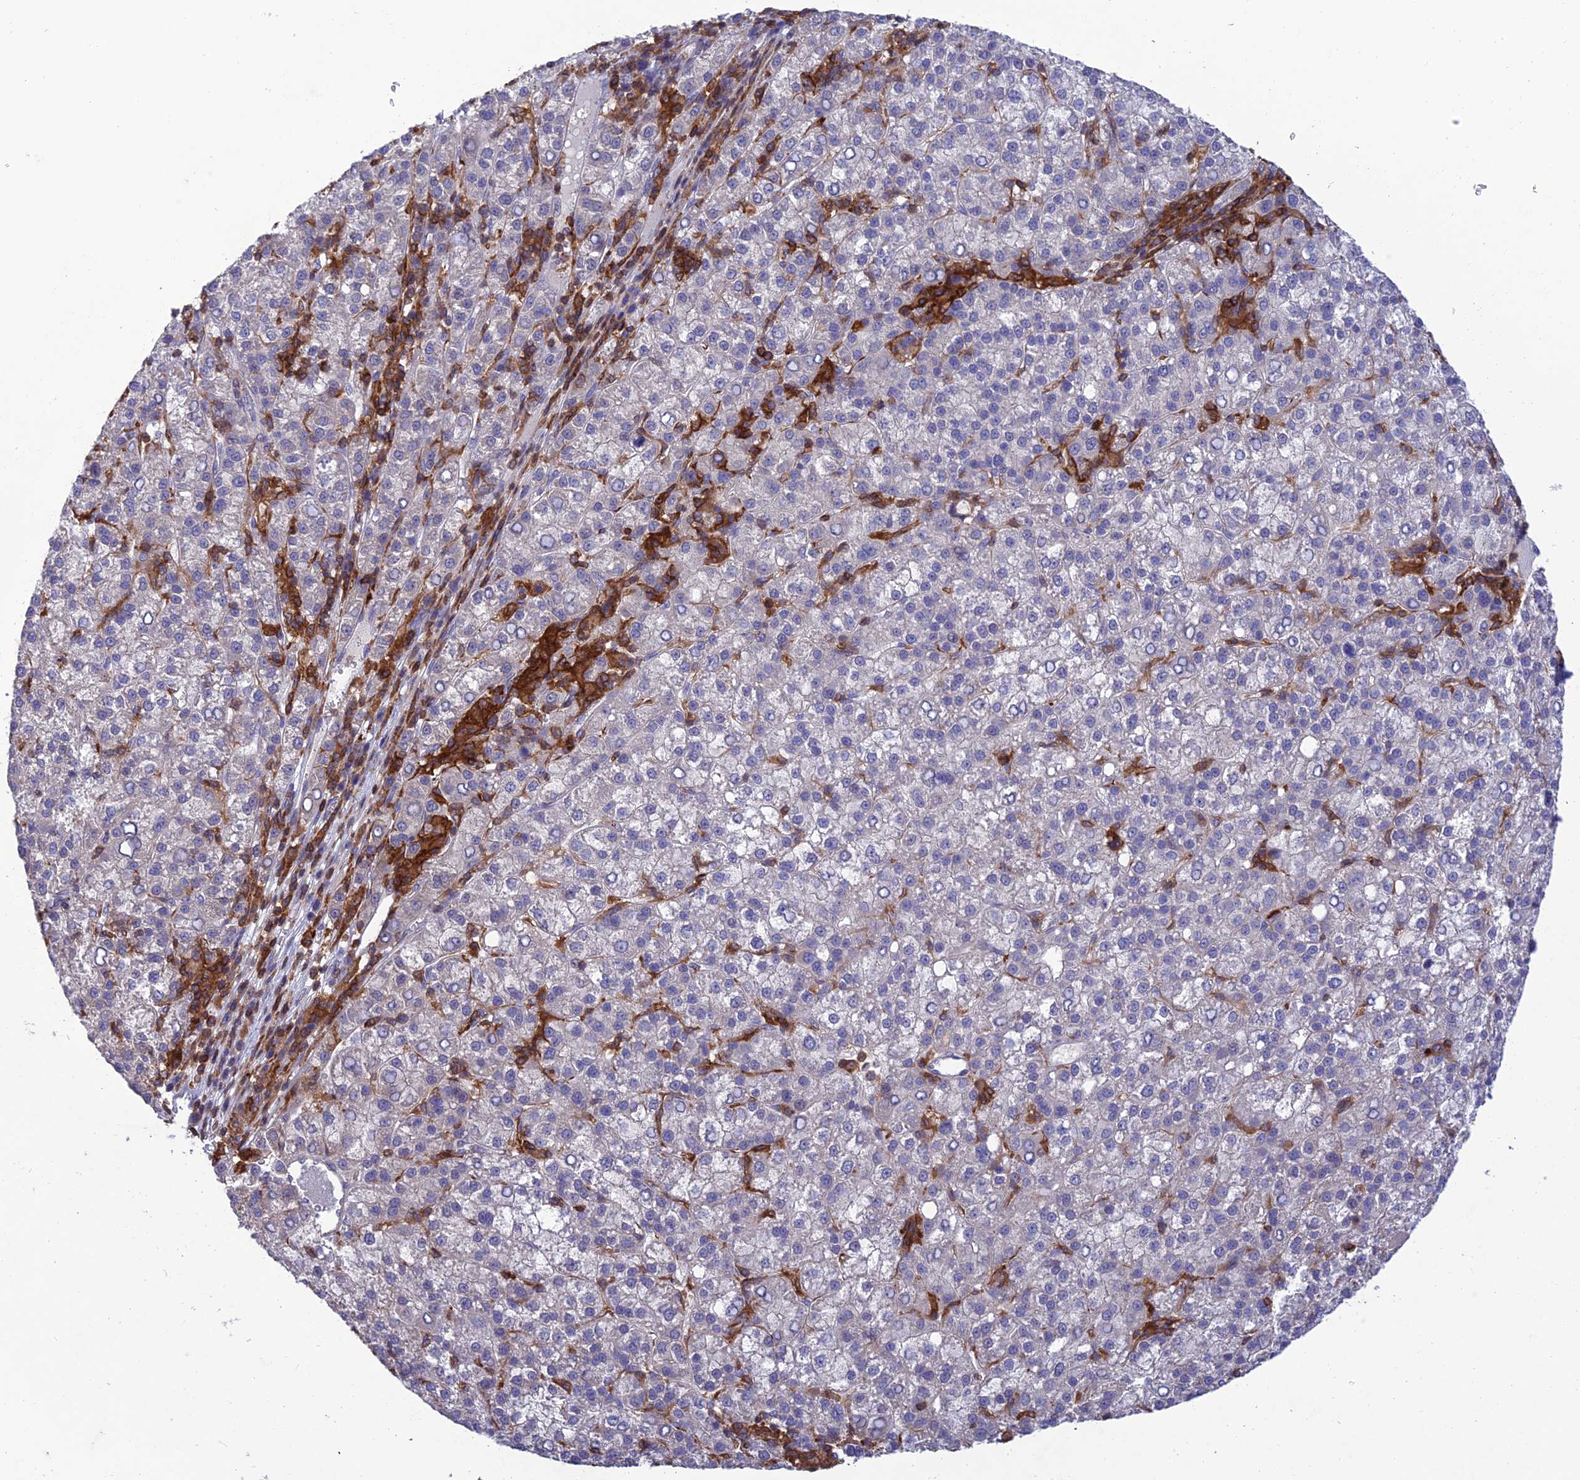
{"staining": {"intensity": "negative", "quantity": "none", "location": "none"}, "tissue": "liver cancer", "cell_type": "Tumor cells", "image_type": "cancer", "snomed": [{"axis": "morphology", "description": "Carcinoma, Hepatocellular, NOS"}, {"axis": "topography", "description": "Liver"}], "caption": "The histopathology image reveals no significant positivity in tumor cells of liver cancer. (DAB IHC with hematoxylin counter stain).", "gene": "FAM76A", "patient": {"sex": "female", "age": 58}}